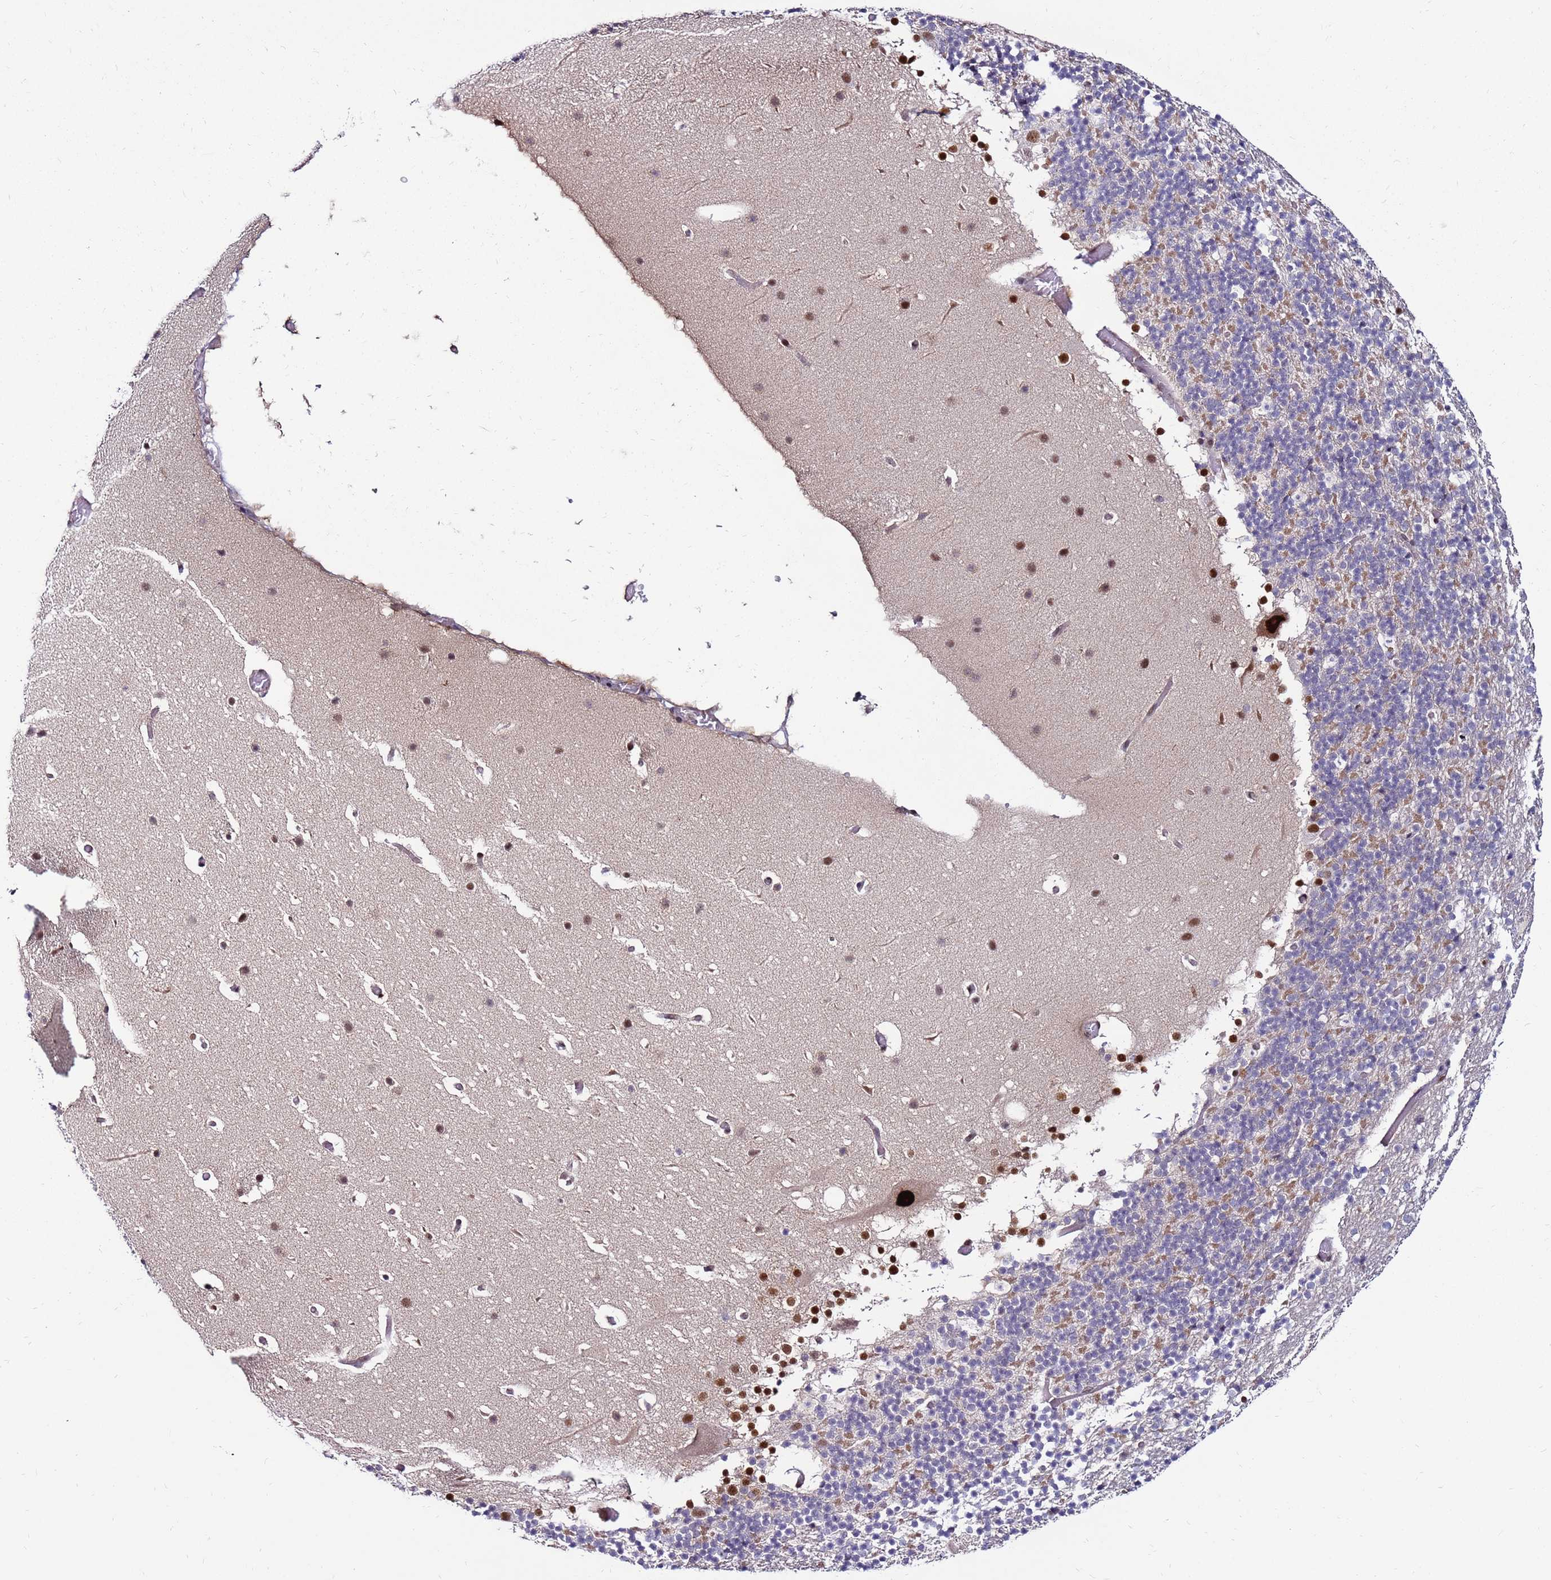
{"staining": {"intensity": "moderate", "quantity": "<25%", "location": "cytoplasmic/membranous"}, "tissue": "cerebellum", "cell_type": "Cells in granular layer", "image_type": "normal", "snomed": [{"axis": "morphology", "description": "Normal tissue, NOS"}, {"axis": "topography", "description": "Cerebellum"}], "caption": "Cells in granular layer demonstrate low levels of moderate cytoplasmic/membranous positivity in about <25% of cells in benign cerebellum.", "gene": "KPNA4", "patient": {"sex": "male", "age": 57}}